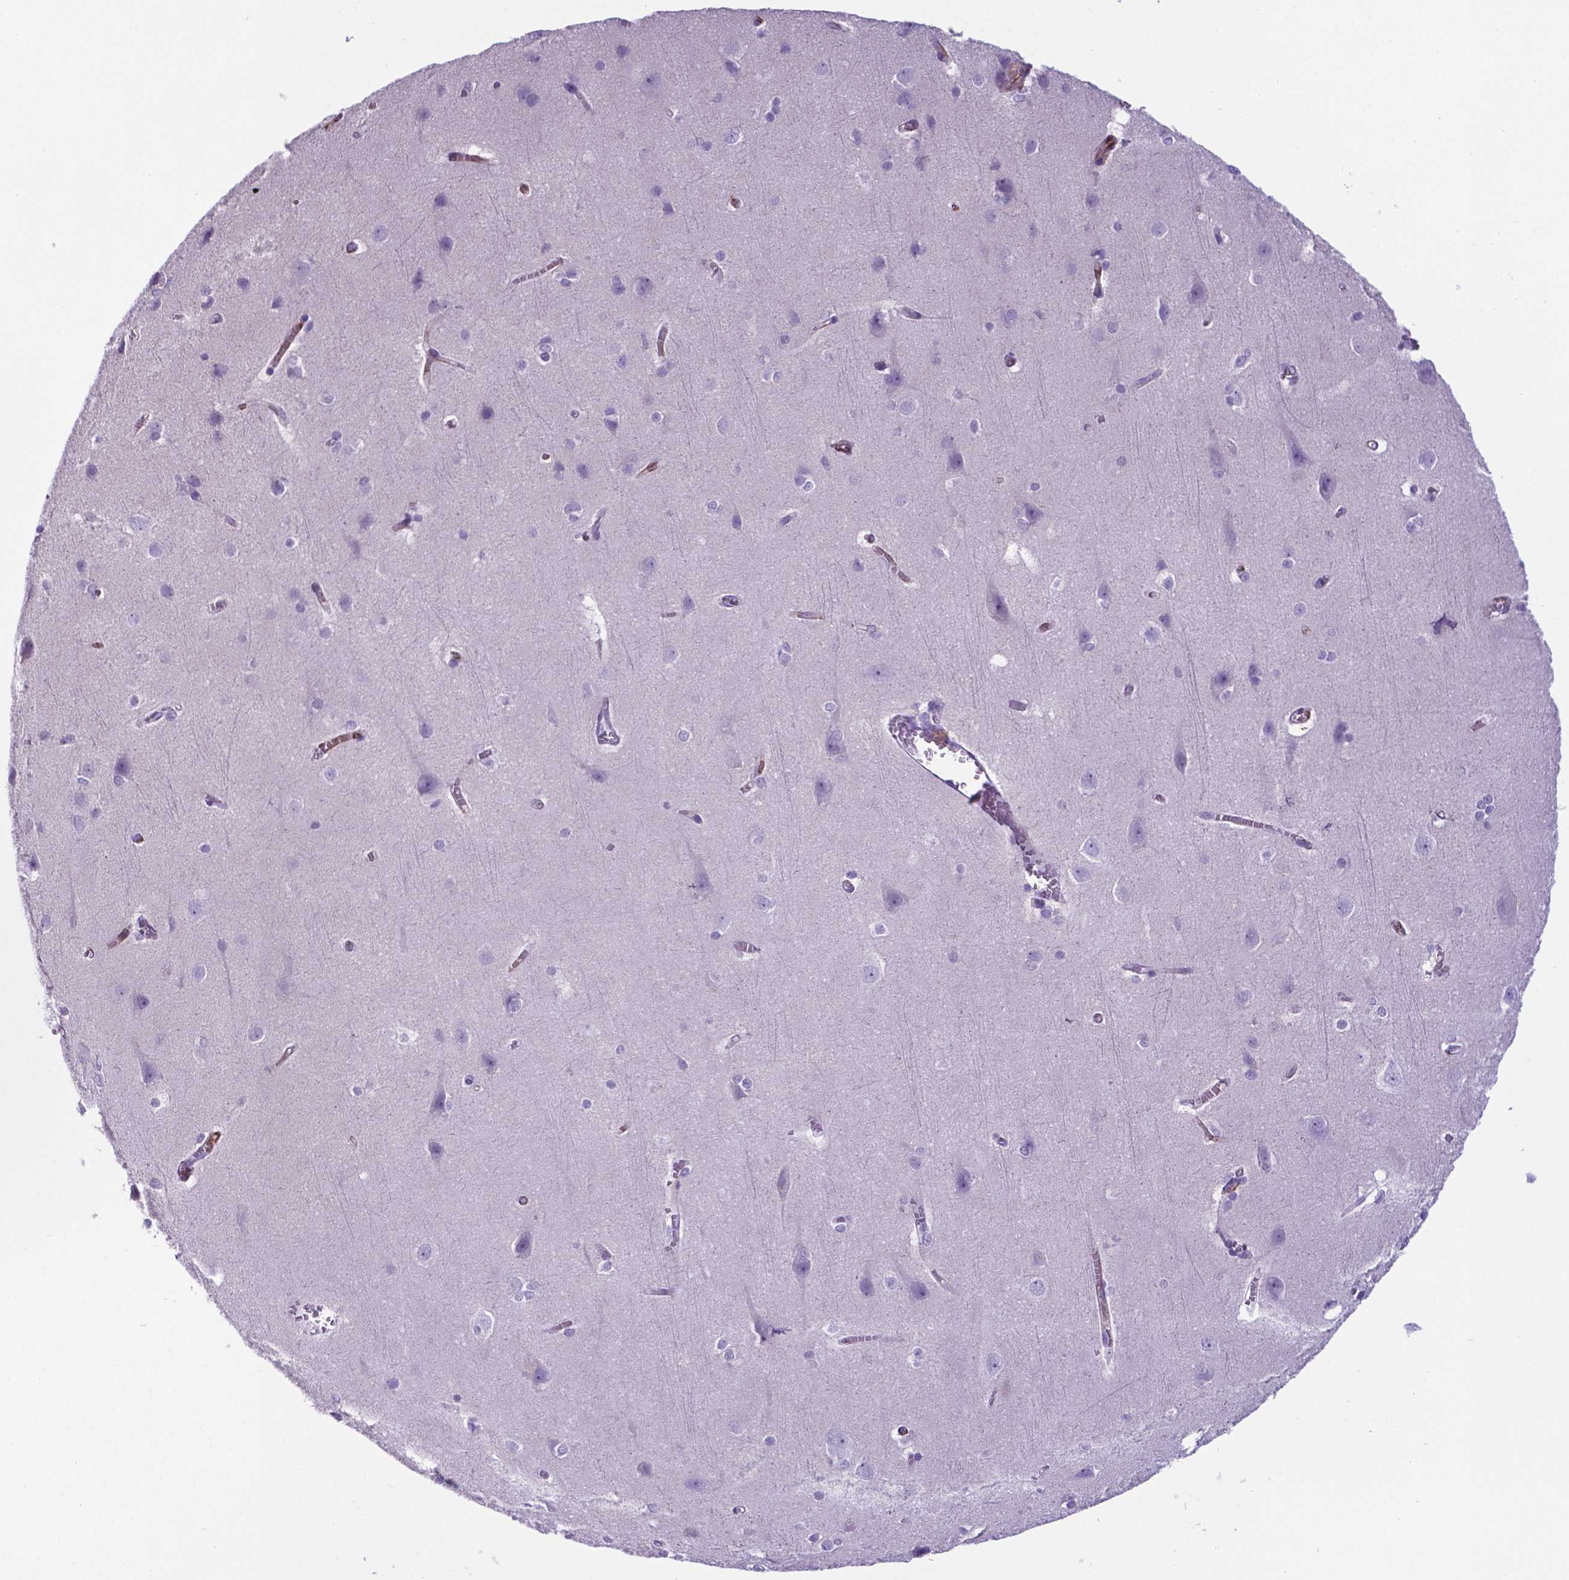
{"staining": {"intensity": "moderate", "quantity": "<25%", "location": "cytoplasmic/membranous"}, "tissue": "cerebral cortex", "cell_type": "Endothelial cells", "image_type": "normal", "snomed": [{"axis": "morphology", "description": "Normal tissue, NOS"}, {"axis": "topography", "description": "Cerebral cortex"}], "caption": "Protein expression analysis of unremarkable human cerebral cortex reveals moderate cytoplasmic/membranous expression in approximately <25% of endothelial cells. The staining is performed using DAB (3,3'-diaminobenzidine) brown chromogen to label protein expression. The nuclei are counter-stained blue using hematoxylin.", "gene": "LZTR1", "patient": {"sex": "male", "age": 37}}